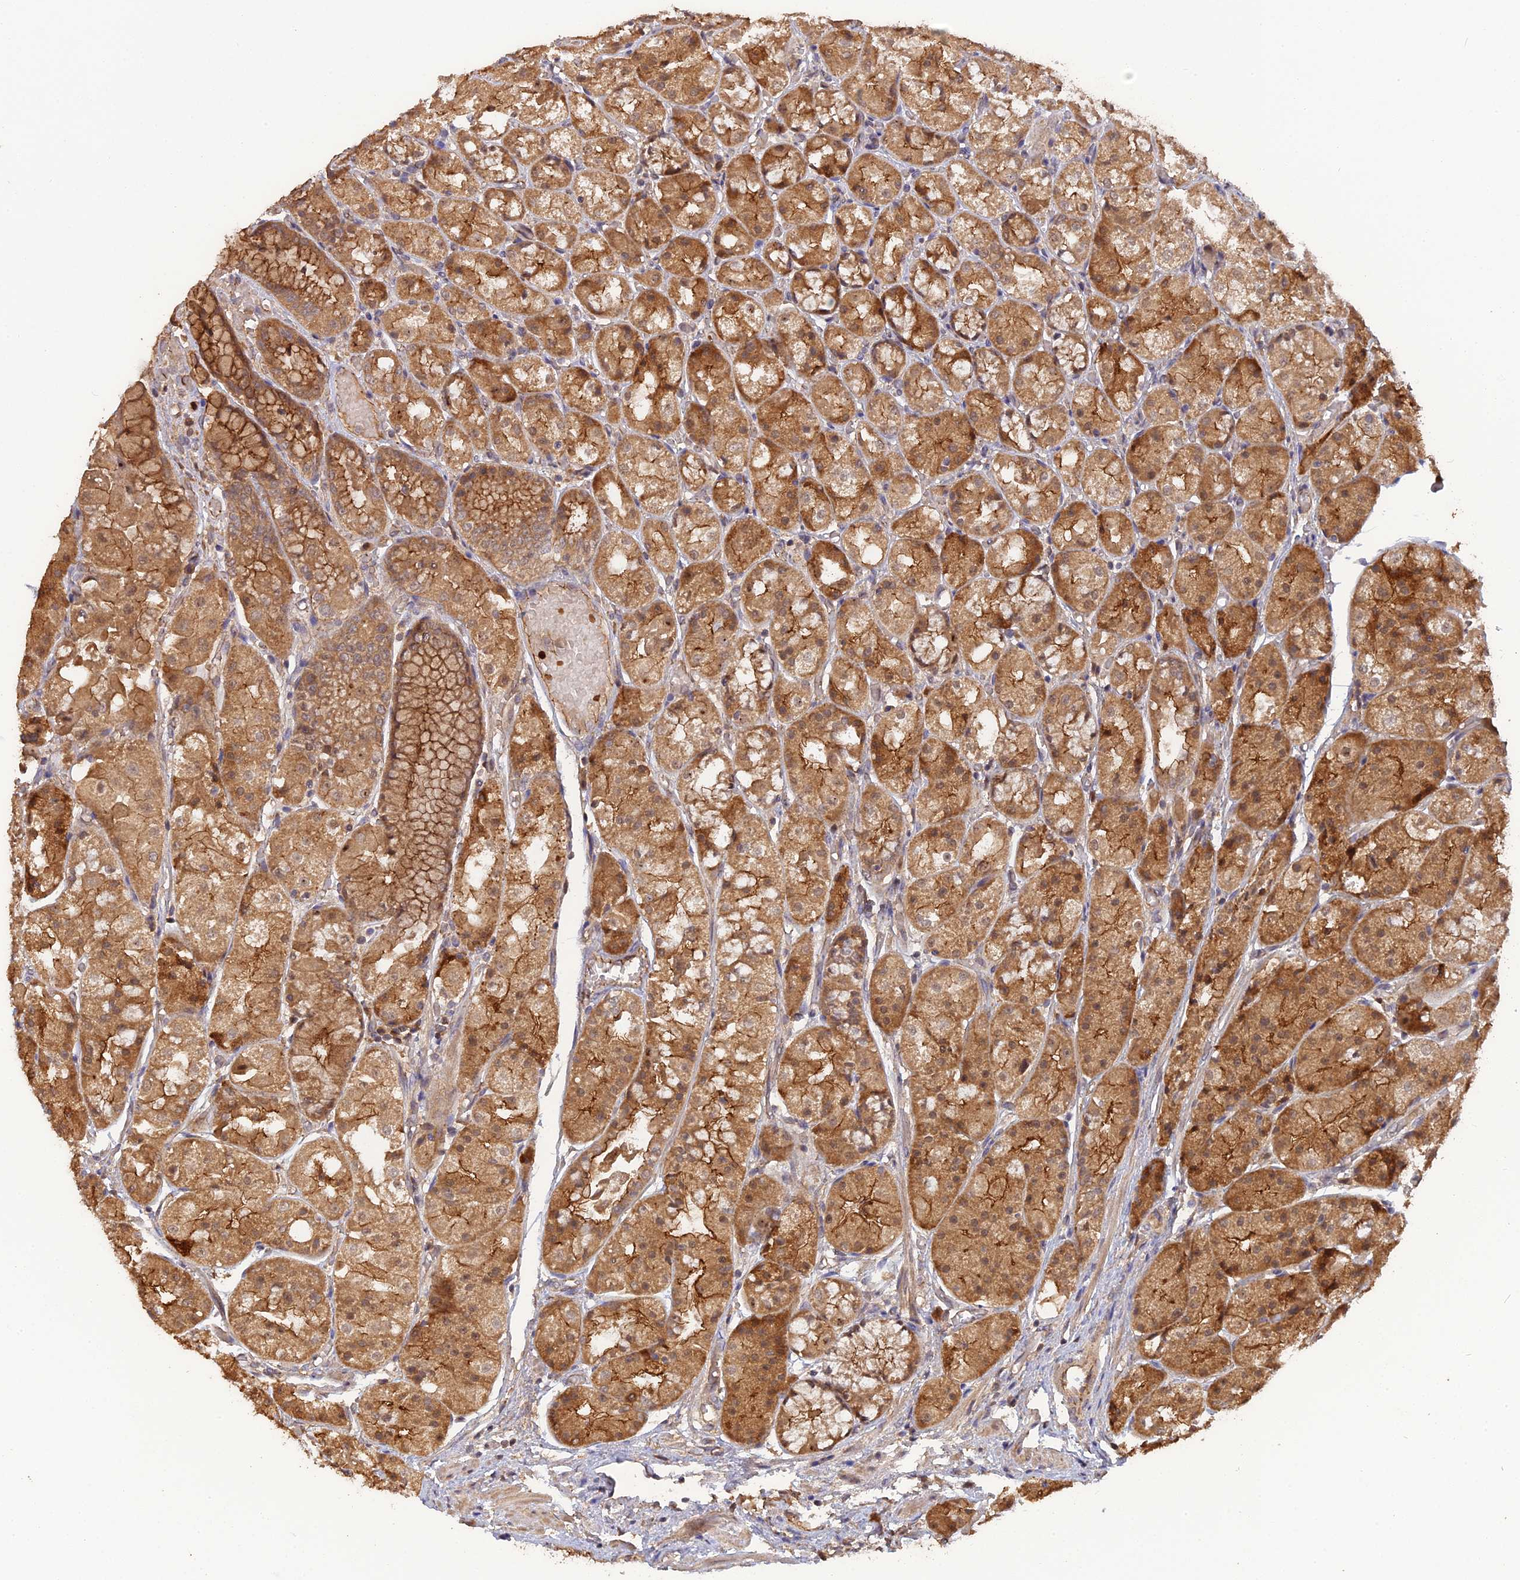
{"staining": {"intensity": "strong", "quantity": ">75%", "location": "cytoplasmic/membranous"}, "tissue": "stomach", "cell_type": "Glandular cells", "image_type": "normal", "snomed": [{"axis": "morphology", "description": "Normal tissue, NOS"}, {"axis": "topography", "description": "Stomach, upper"}], "caption": "Stomach stained for a protein (brown) exhibits strong cytoplasmic/membranous positive staining in approximately >75% of glandular cells.", "gene": "ARHGAP40", "patient": {"sex": "male", "age": 72}}